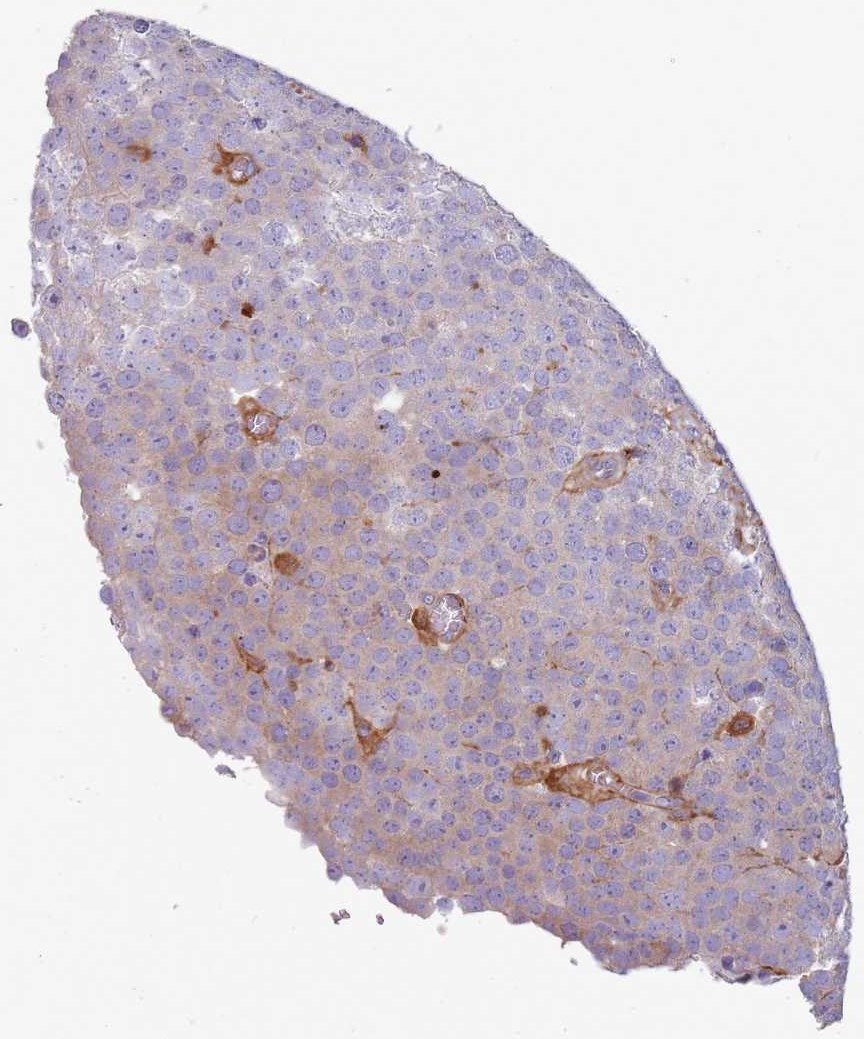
{"staining": {"intensity": "weak", "quantity": "<25%", "location": "cytoplasmic/membranous"}, "tissue": "testis cancer", "cell_type": "Tumor cells", "image_type": "cancer", "snomed": [{"axis": "morphology", "description": "Normal tissue, NOS"}, {"axis": "morphology", "description": "Seminoma, NOS"}, {"axis": "topography", "description": "Testis"}], "caption": "Immunohistochemistry (IHC) histopathology image of neoplastic tissue: human testis cancer stained with DAB displays no significant protein expression in tumor cells.", "gene": "NADK", "patient": {"sex": "male", "age": 71}}